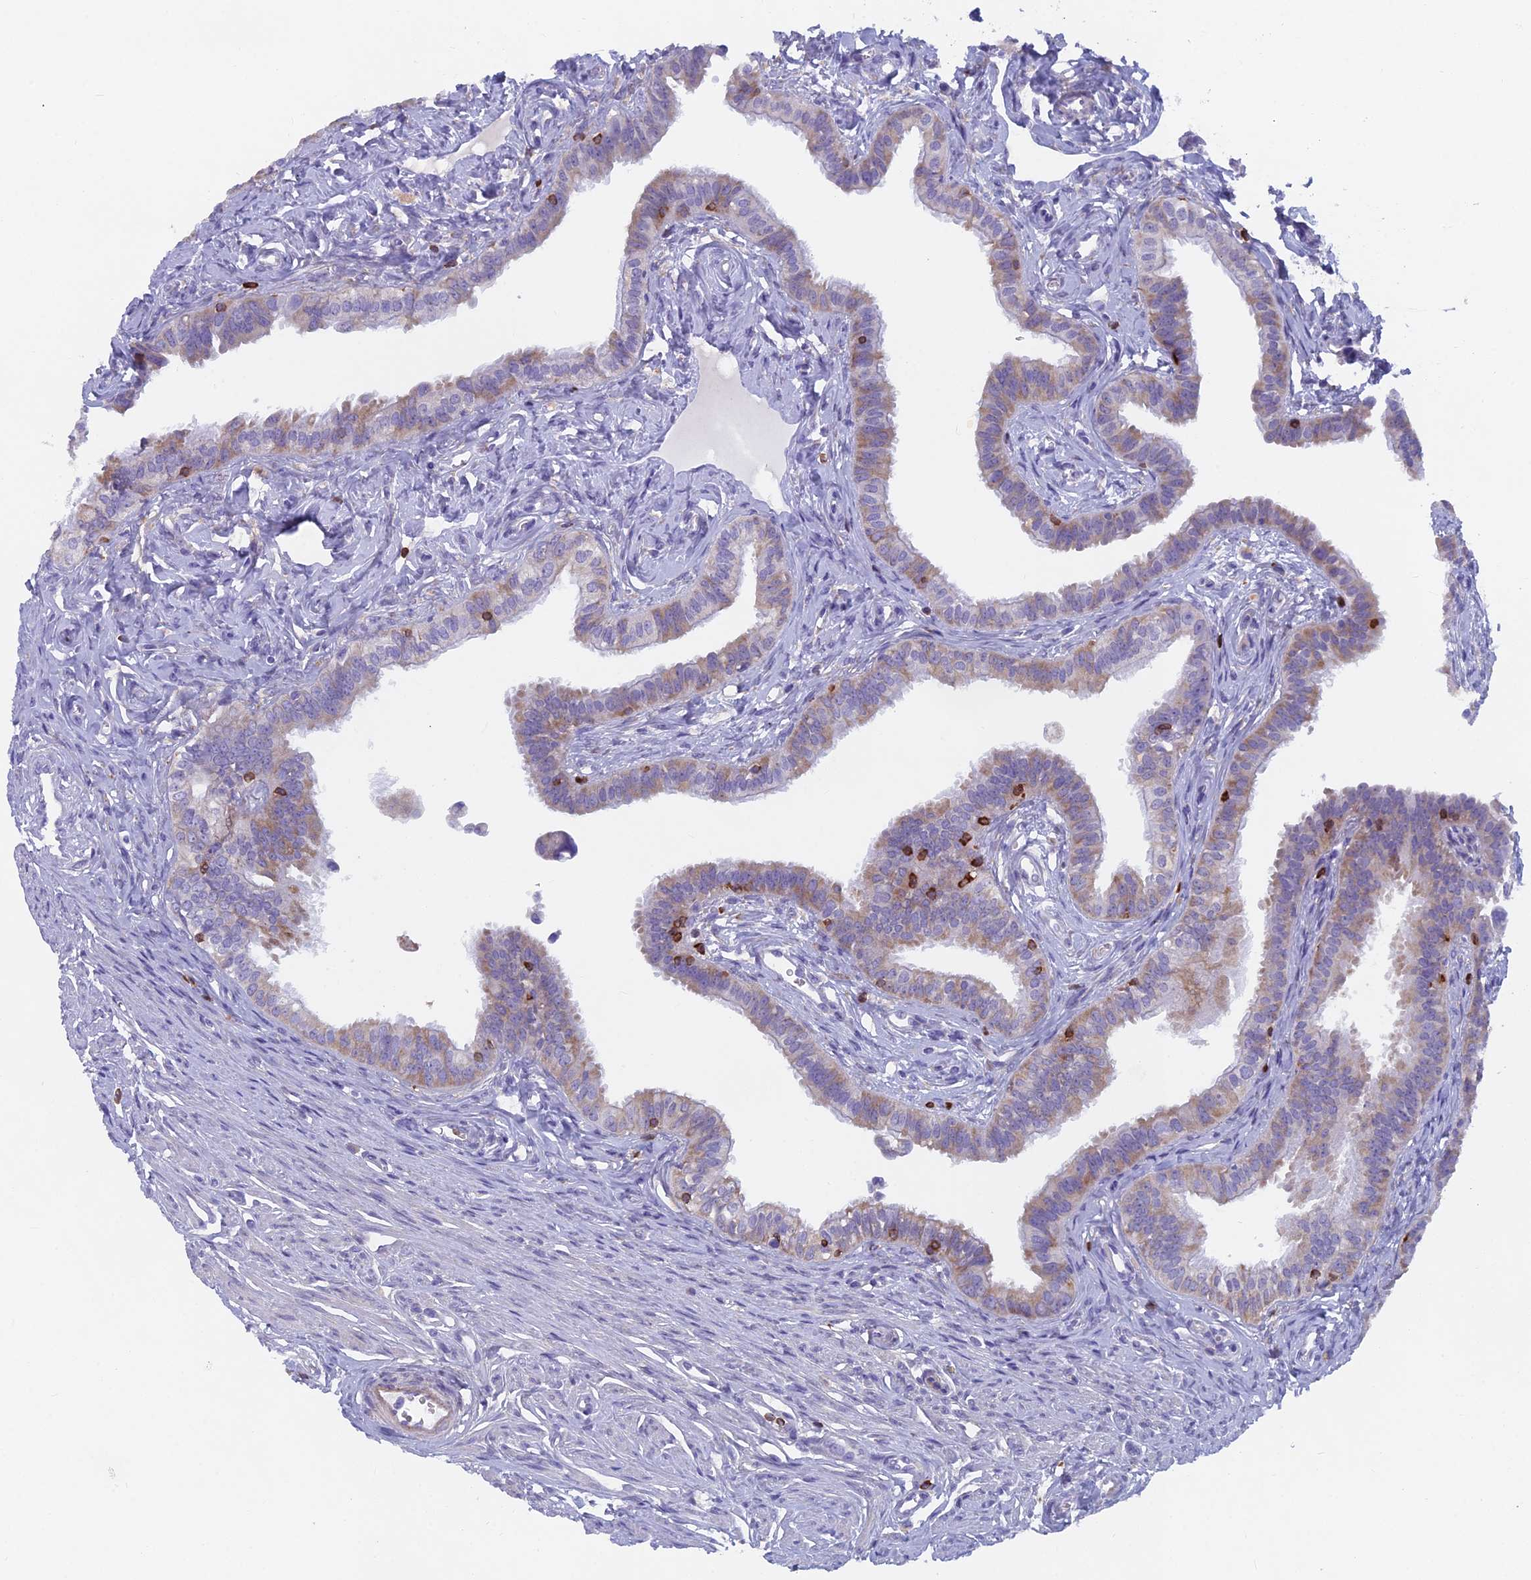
{"staining": {"intensity": "moderate", "quantity": "25%-75%", "location": "cytoplasmic/membranous"}, "tissue": "fallopian tube", "cell_type": "Glandular cells", "image_type": "normal", "snomed": [{"axis": "morphology", "description": "Normal tissue, NOS"}, {"axis": "morphology", "description": "Carcinoma, NOS"}, {"axis": "topography", "description": "Fallopian tube"}, {"axis": "topography", "description": "Ovary"}], "caption": "DAB immunohistochemical staining of unremarkable human fallopian tube shows moderate cytoplasmic/membranous protein staining in about 25%-75% of glandular cells.", "gene": "ABI3BP", "patient": {"sex": "female", "age": 59}}